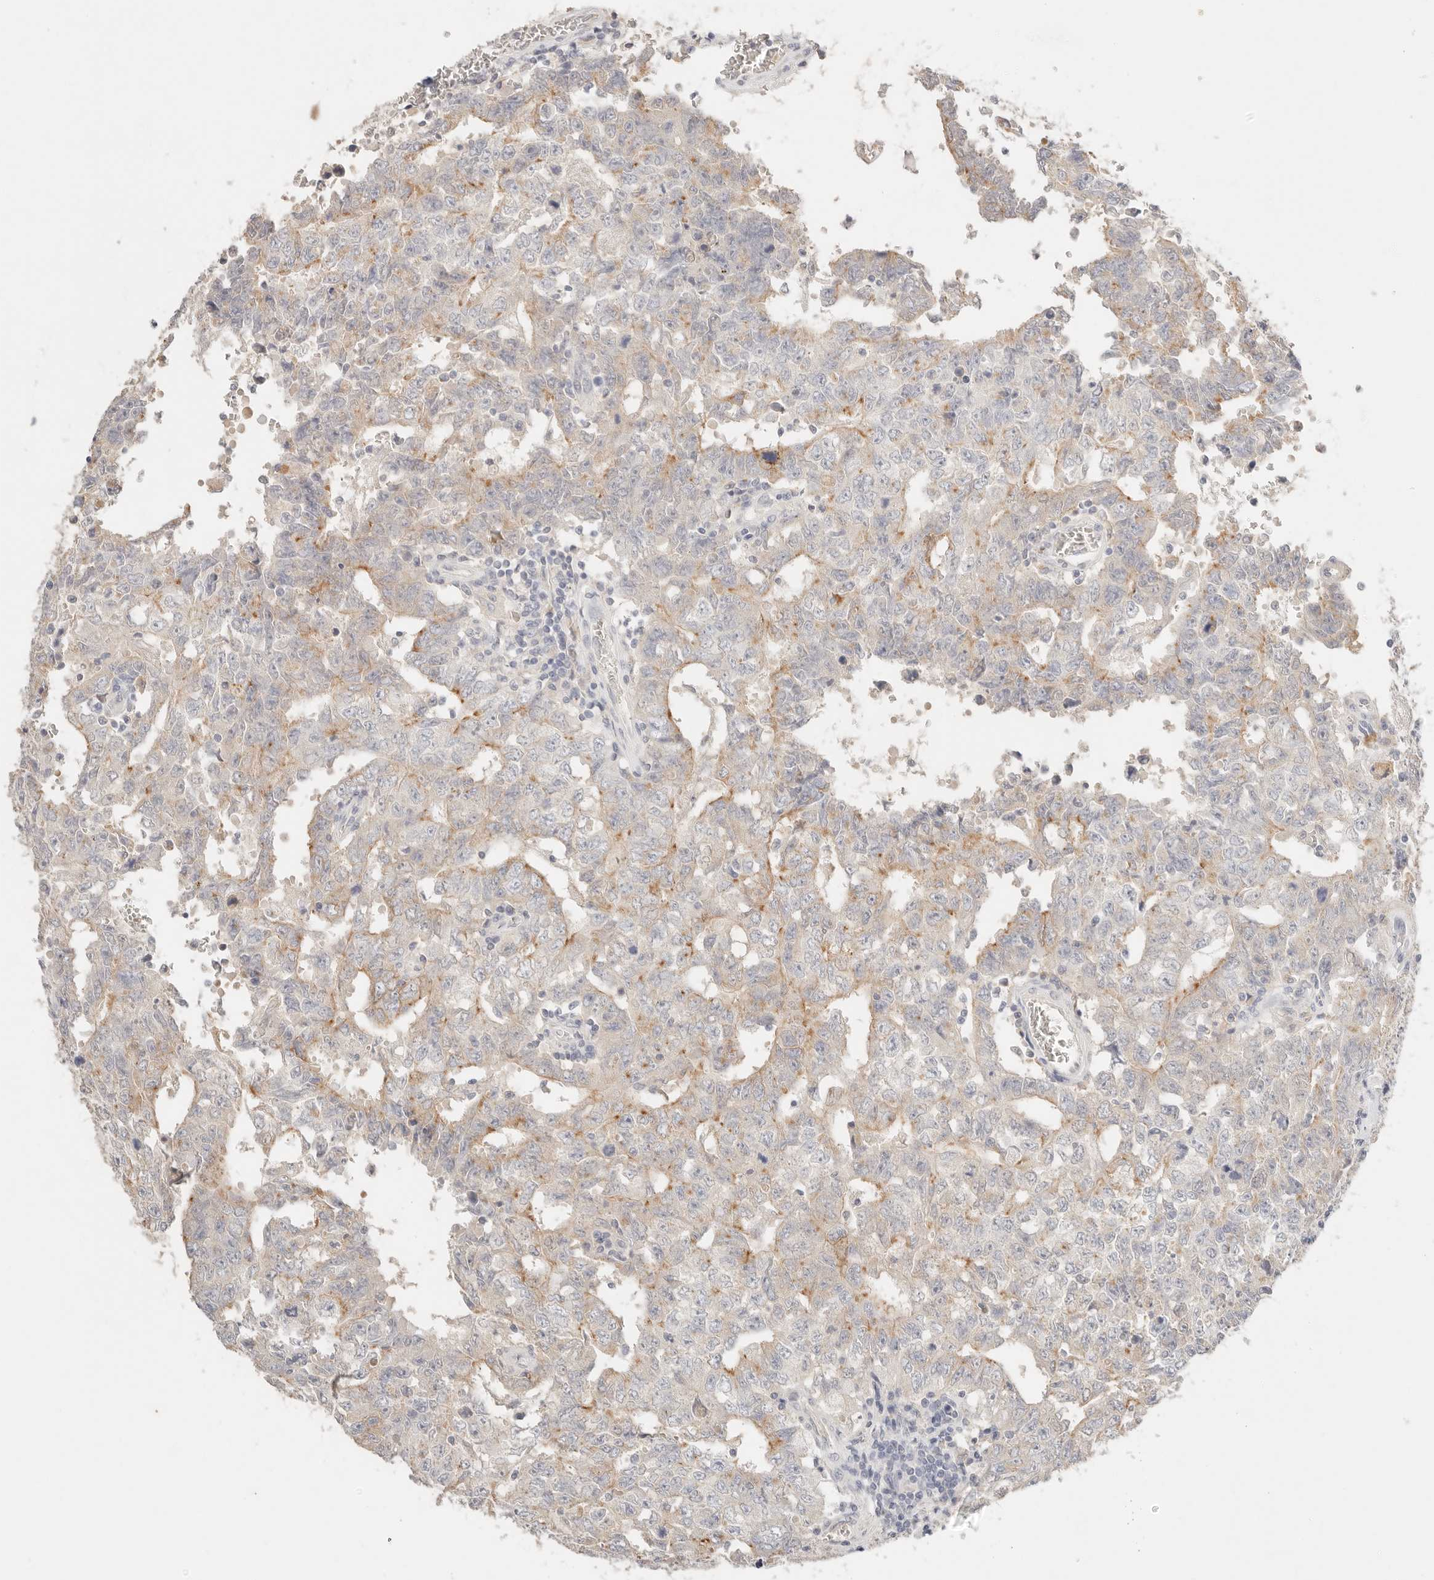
{"staining": {"intensity": "moderate", "quantity": "<25%", "location": "cytoplasmic/membranous"}, "tissue": "testis cancer", "cell_type": "Tumor cells", "image_type": "cancer", "snomed": [{"axis": "morphology", "description": "Carcinoma, Embryonal, NOS"}, {"axis": "topography", "description": "Testis"}], "caption": "IHC (DAB (3,3'-diaminobenzidine)) staining of human testis cancer displays moderate cytoplasmic/membranous protein positivity in approximately <25% of tumor cells.", "gene": "CEP120", "patient": {"sex": "male", "age": 26}}